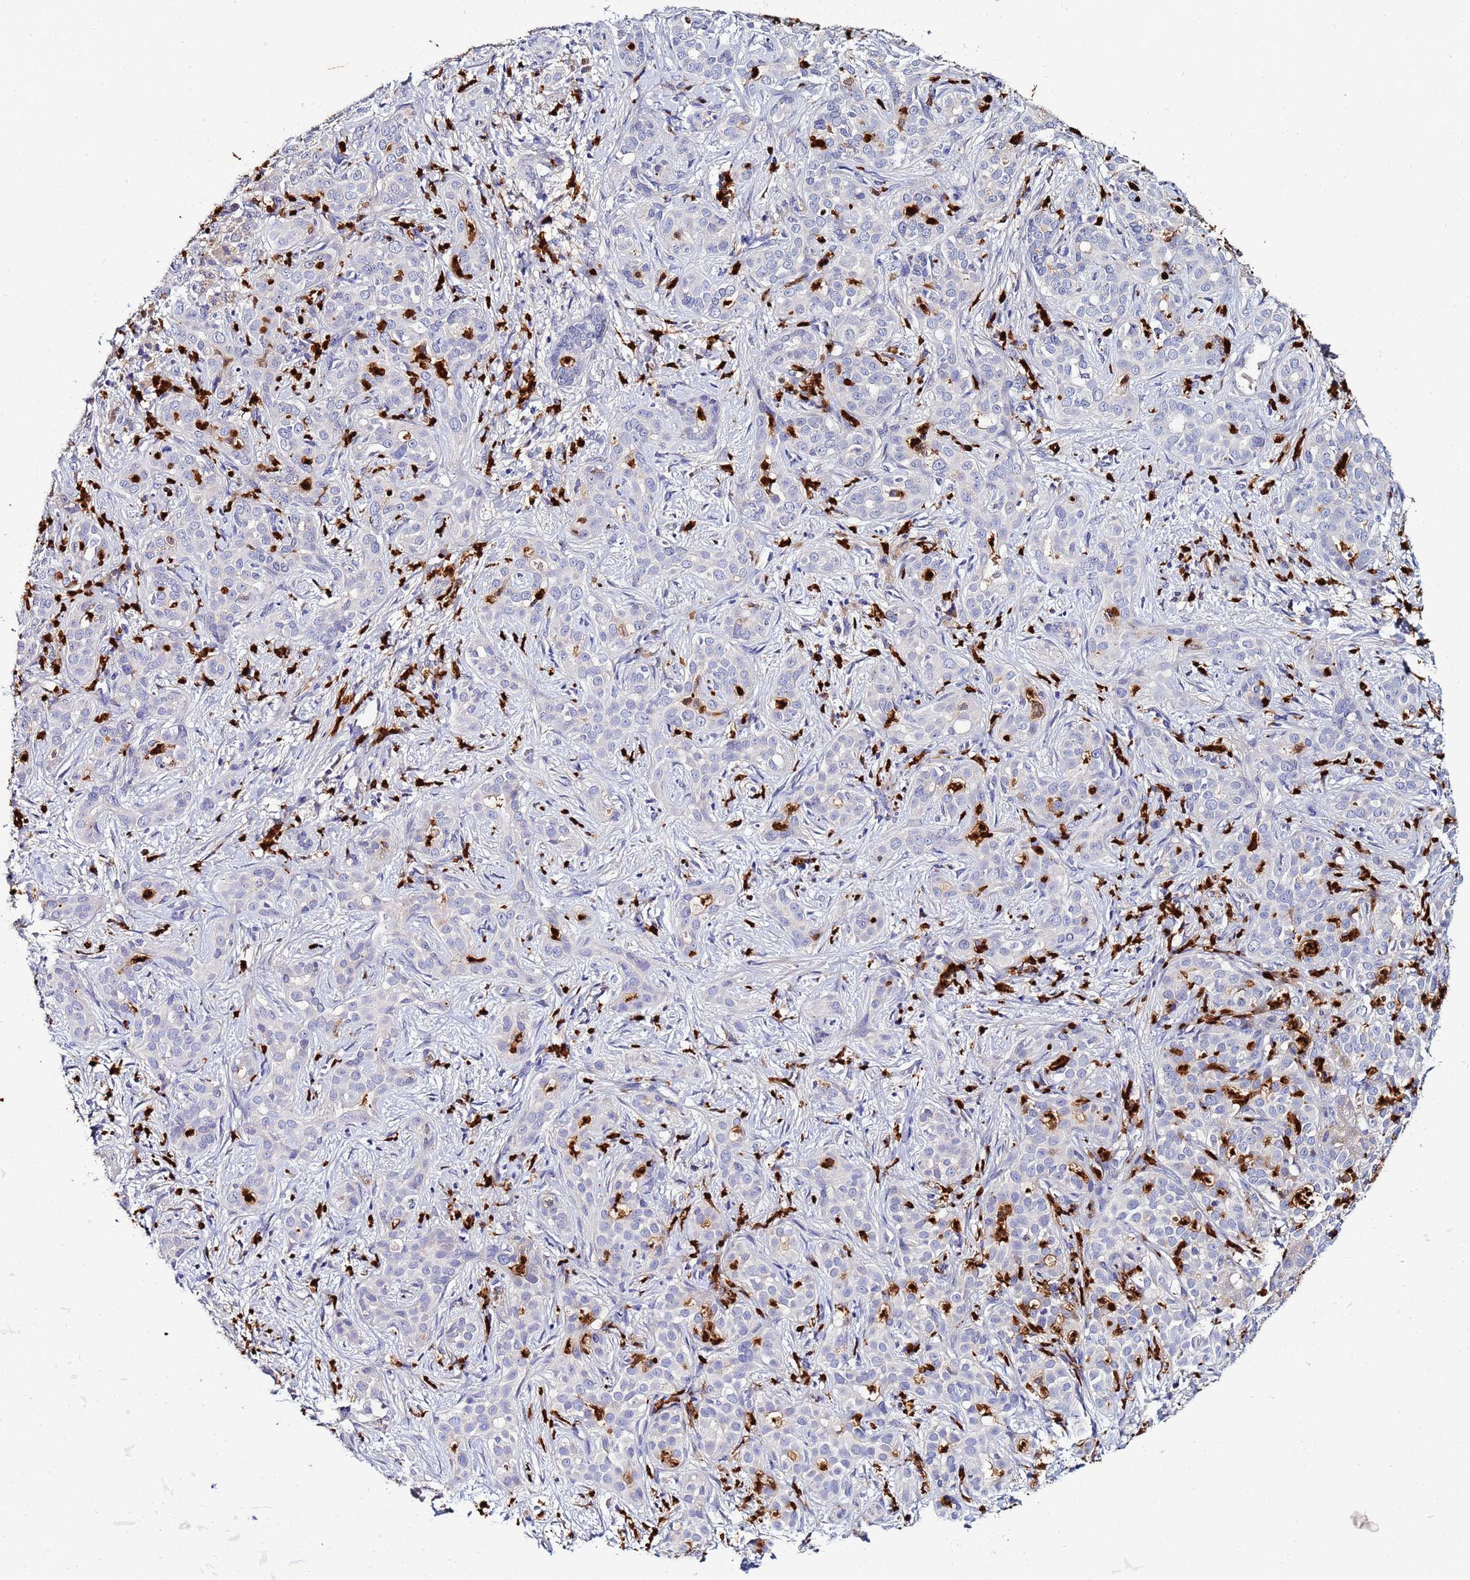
{"staining": {"intensity": "negative", "quantity": "none", "location": "none"}, "tissue": "liver cancer", "cell_type": "Tumor cells", "image_type": "cancer", "snomed": [{"axis": "morphology", "description": "Carcinoma, Hepatocellular, NOS"}, {"axis": "topography", "description": "Liver"}], "caption": "An IHC photomicrograph of hepatocellular carcinoma (liver) is shown. There is no staining in tumor cells of hepatocellular carcinoma (liver).", "gene": "TUBAL3", "patient": {"sex": "female", "age": 43}}